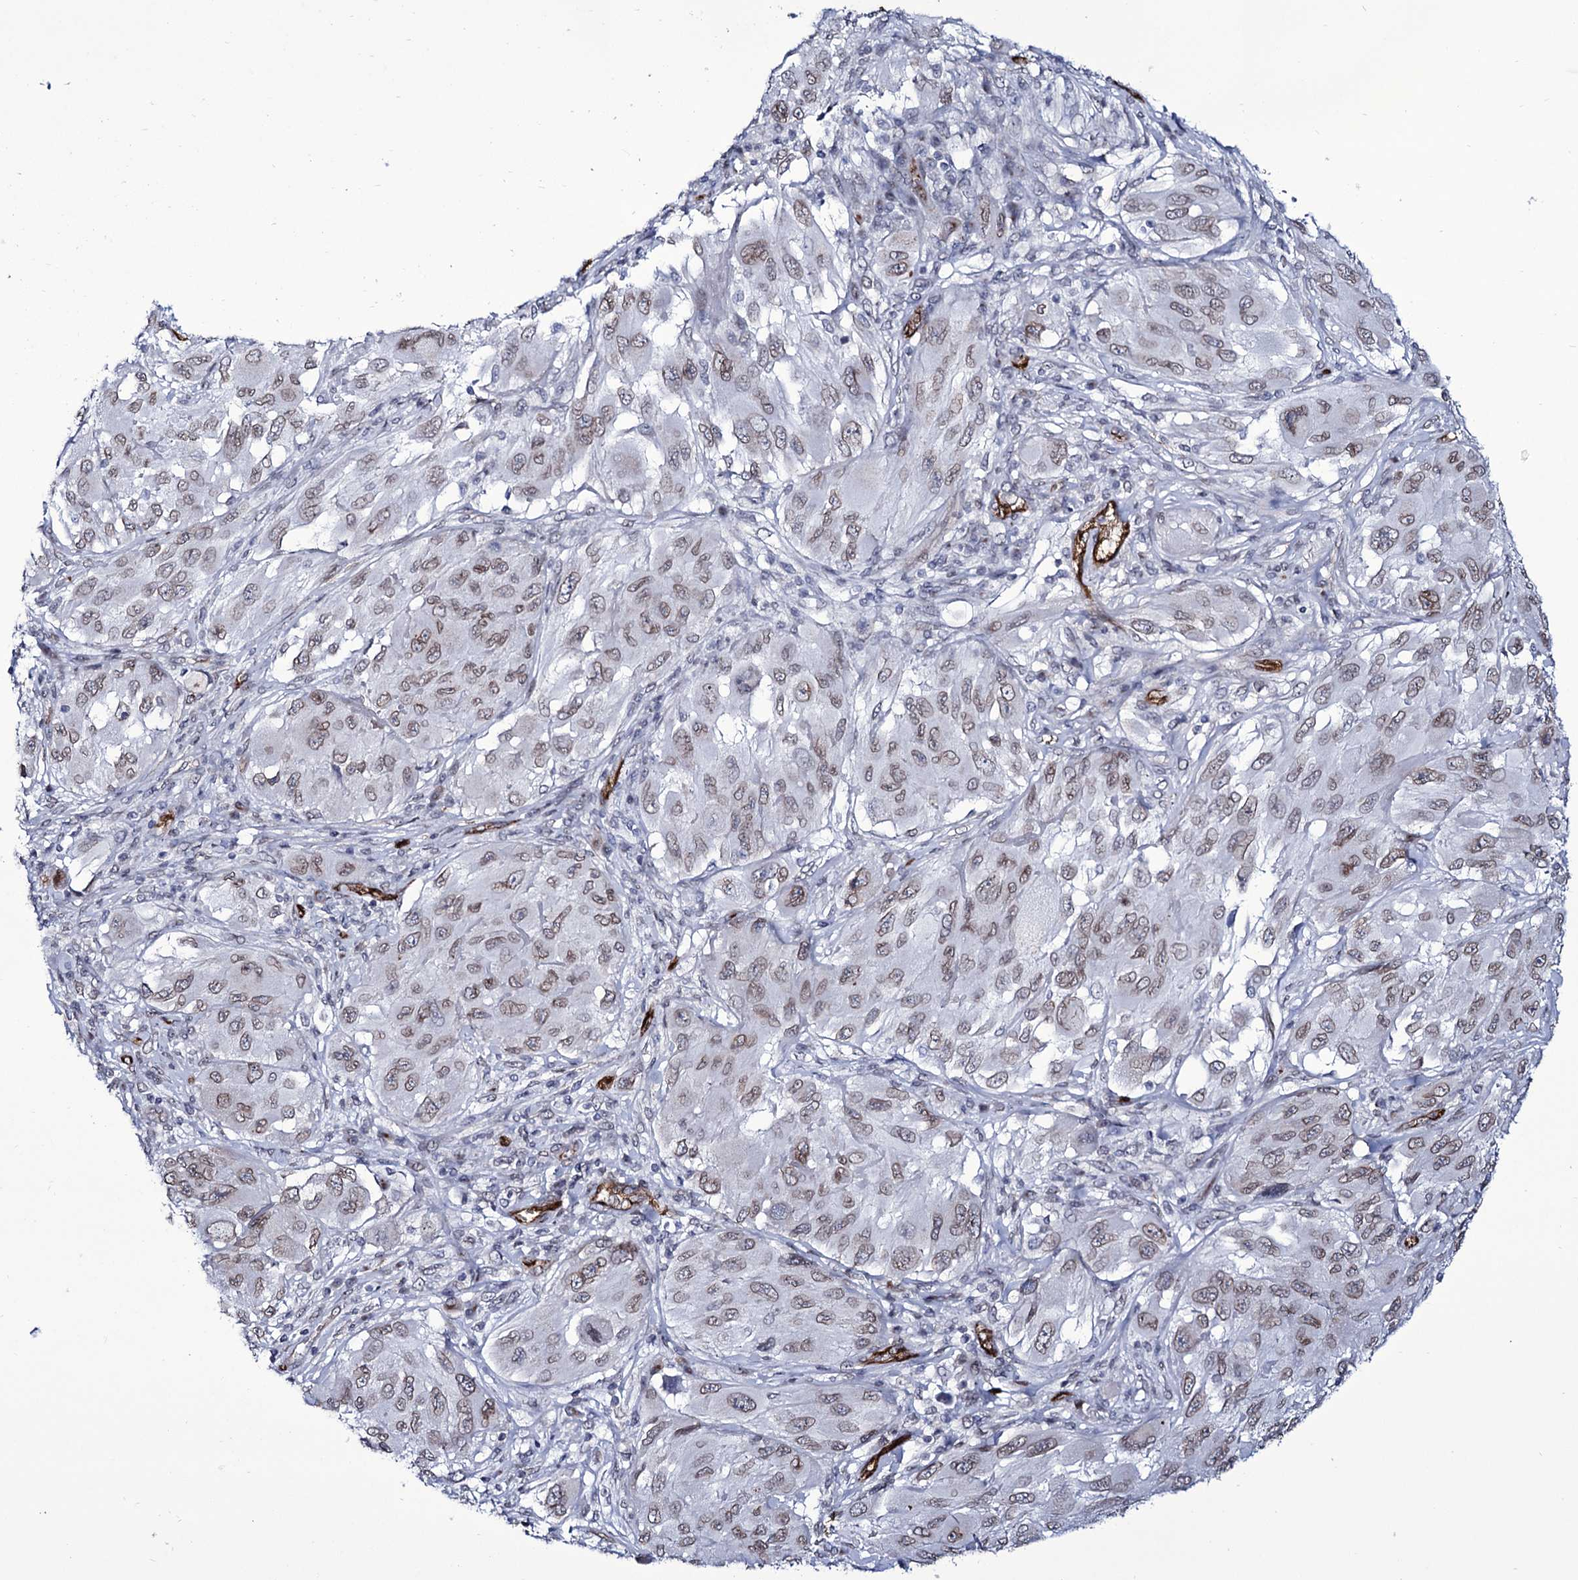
{"staining": {"intensity": "weak", "quantity": ">75%", "location": "cytoplasmic/membranous,nuclear"}, "tissue": "melanoma", "cell_type": "Tumor cells", "image_type": "cancer", "snomed": [{"axis": "morphology", "description": "Malignant melanoma, NOS"}, {"axis": "topography", "description": "Skin"}], "caption": "Weak cytoplasmic/membranous and nuclear staining is seen in about >75% of tumor cells in melanoma.", "gene": "ZC3H12C", "patient": {"sex": "female", "age": 91}}